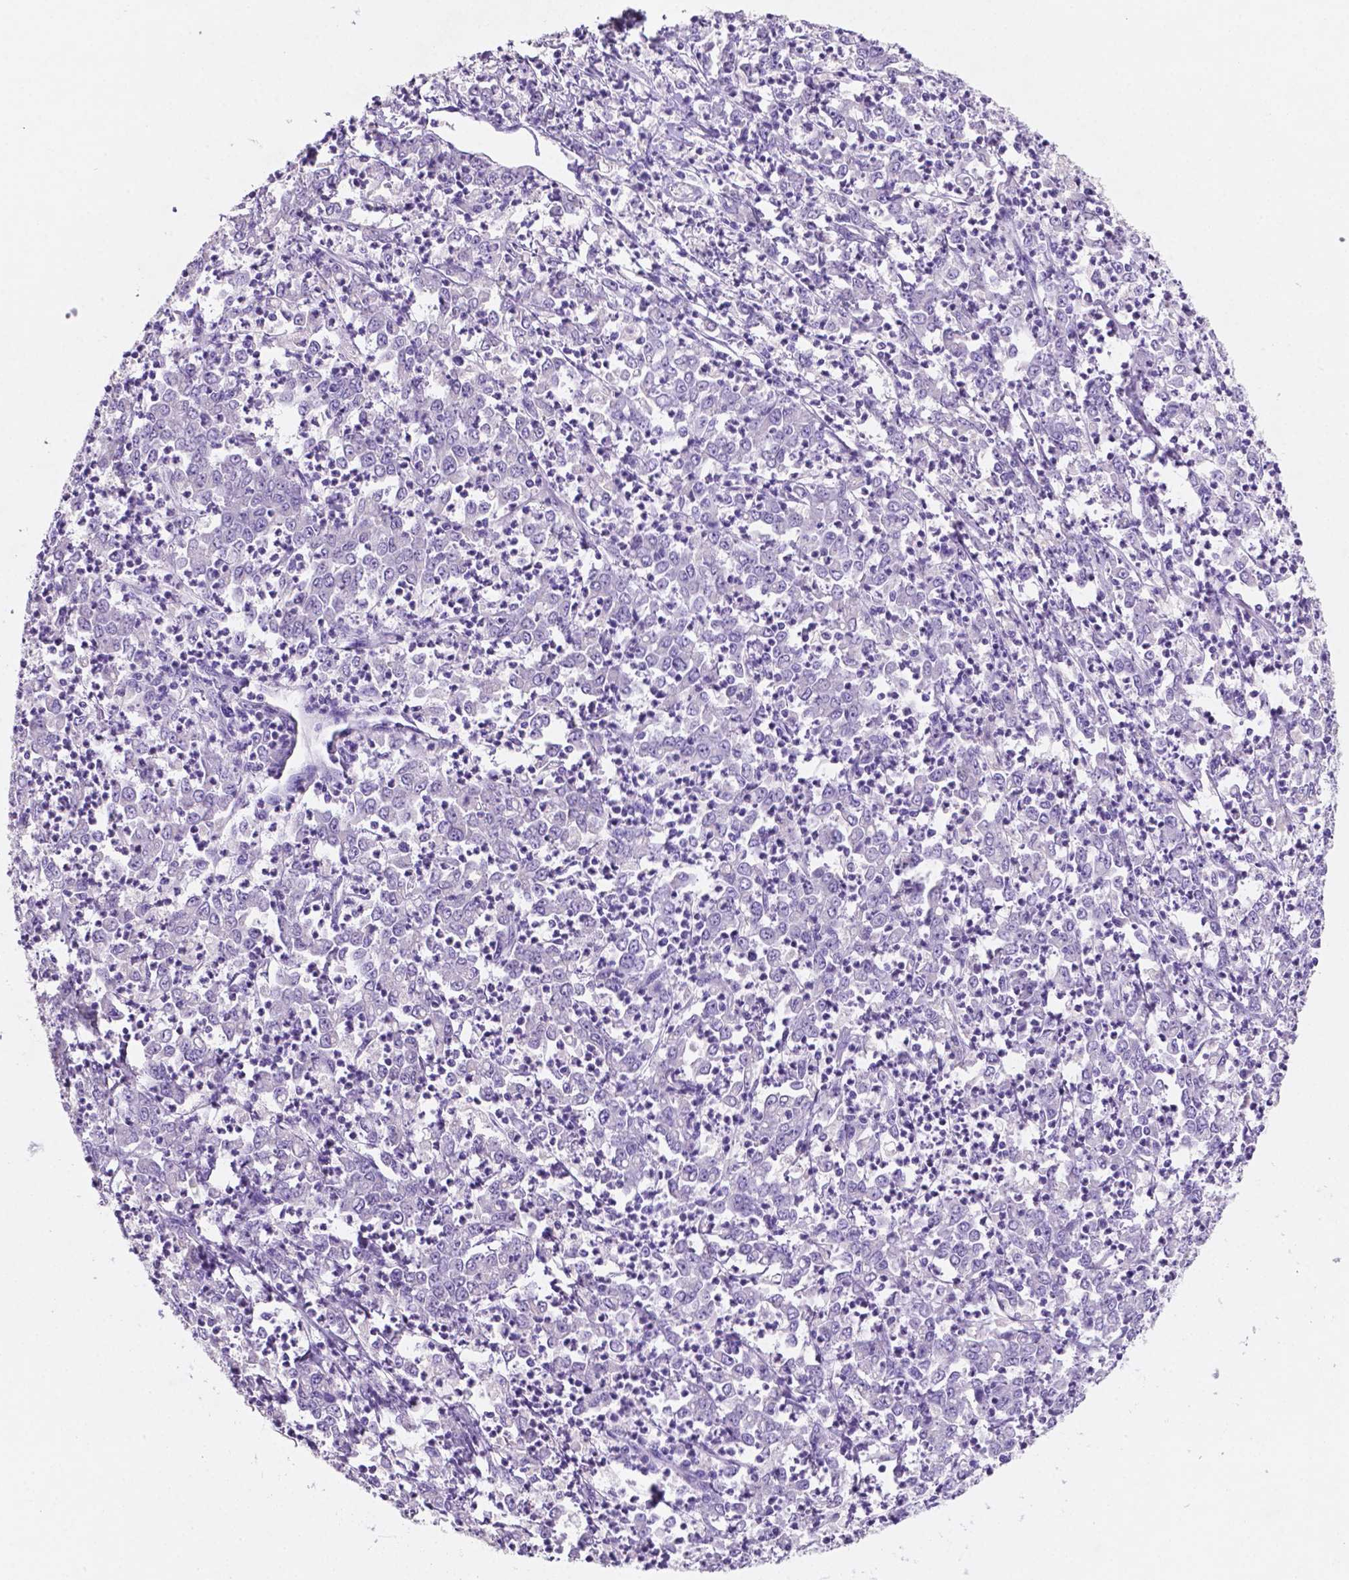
{"staining": {"intensity": "negative", "quantity": "none", "location": "none"}, "tissue": "stomach cancer", "cell_type": "Tumor cells", "image_type": "cancer", "snomed": [{"axis": "morphology", "description": "Adenocarcinoma, NOS"}, {"axis": "topography", "description": "Stomach, lower"}], "caption": "Immunohistochemistry (IHC) image of neoplastic tissue: stomach cancer (adenocarcinoma) stained with DAB displays no significant protein staining in tumor cells.", "gene": "EBLN2", "patient": {"sex": "female", "age": 71}}